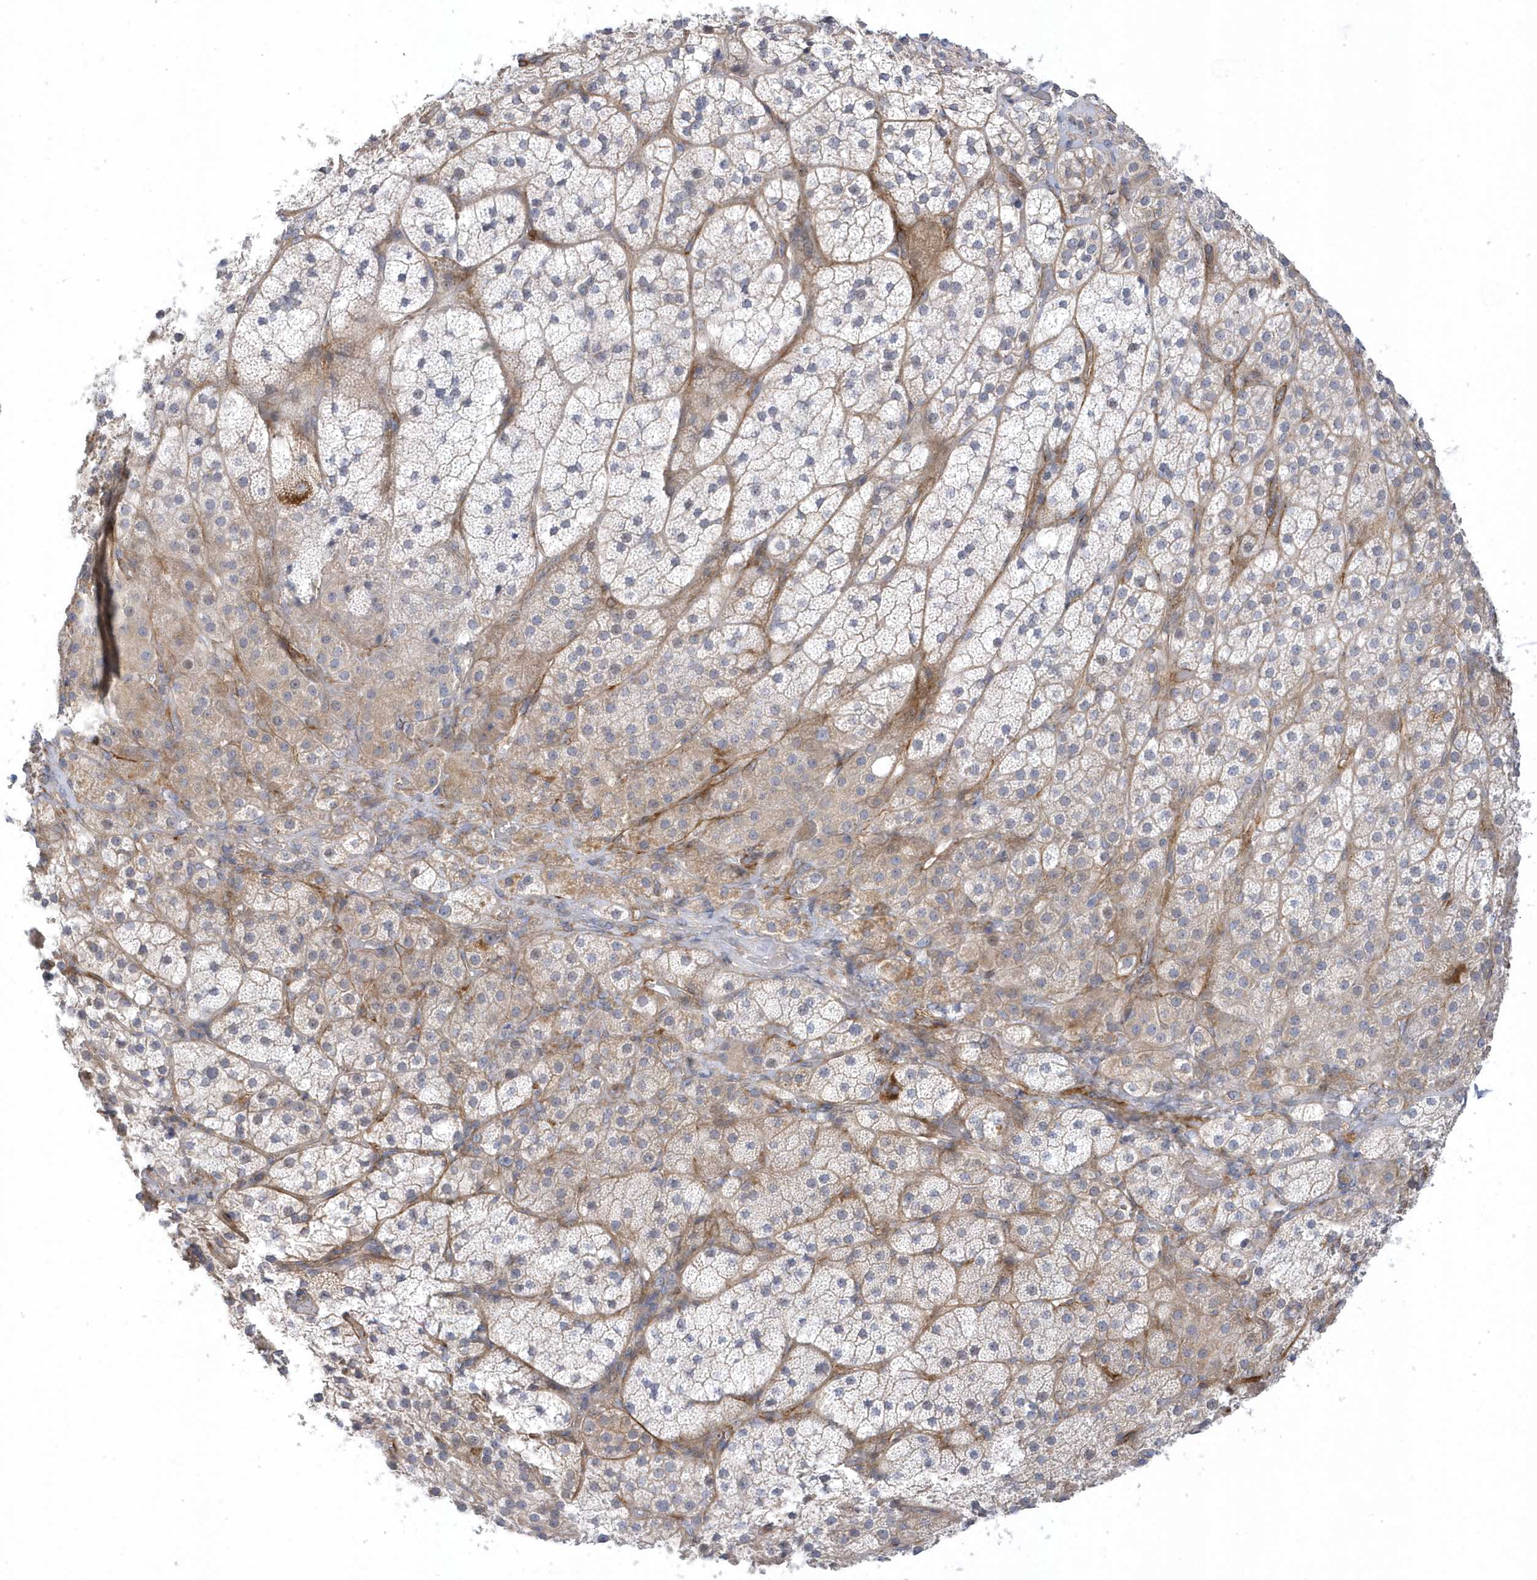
{"staining": {"intensity": "strong", "quantity": "<25%", "location": "cytoplasmic/membranous"}, "tissue": "adrenal gland", "cell_type": "Glandular cells", "image_type": "normal", "snomed": [{"axis": "morphology", "description": "Normal tissue, NOS"}, {"axis": "topography", "description": "Adrenal gland"}], "caption": "Immunohistochemistry histopathology image of benign adrenal gland: adrenal gland stained using IHC displays medium levels of strong protein expression localized specifically in the cytoplasmic/membranous of glandular cells, appearing as a cytoplasmic/membranous brown color.", "gene": "ANAPC1", "patient": {"sex": "male", "age": 57}}